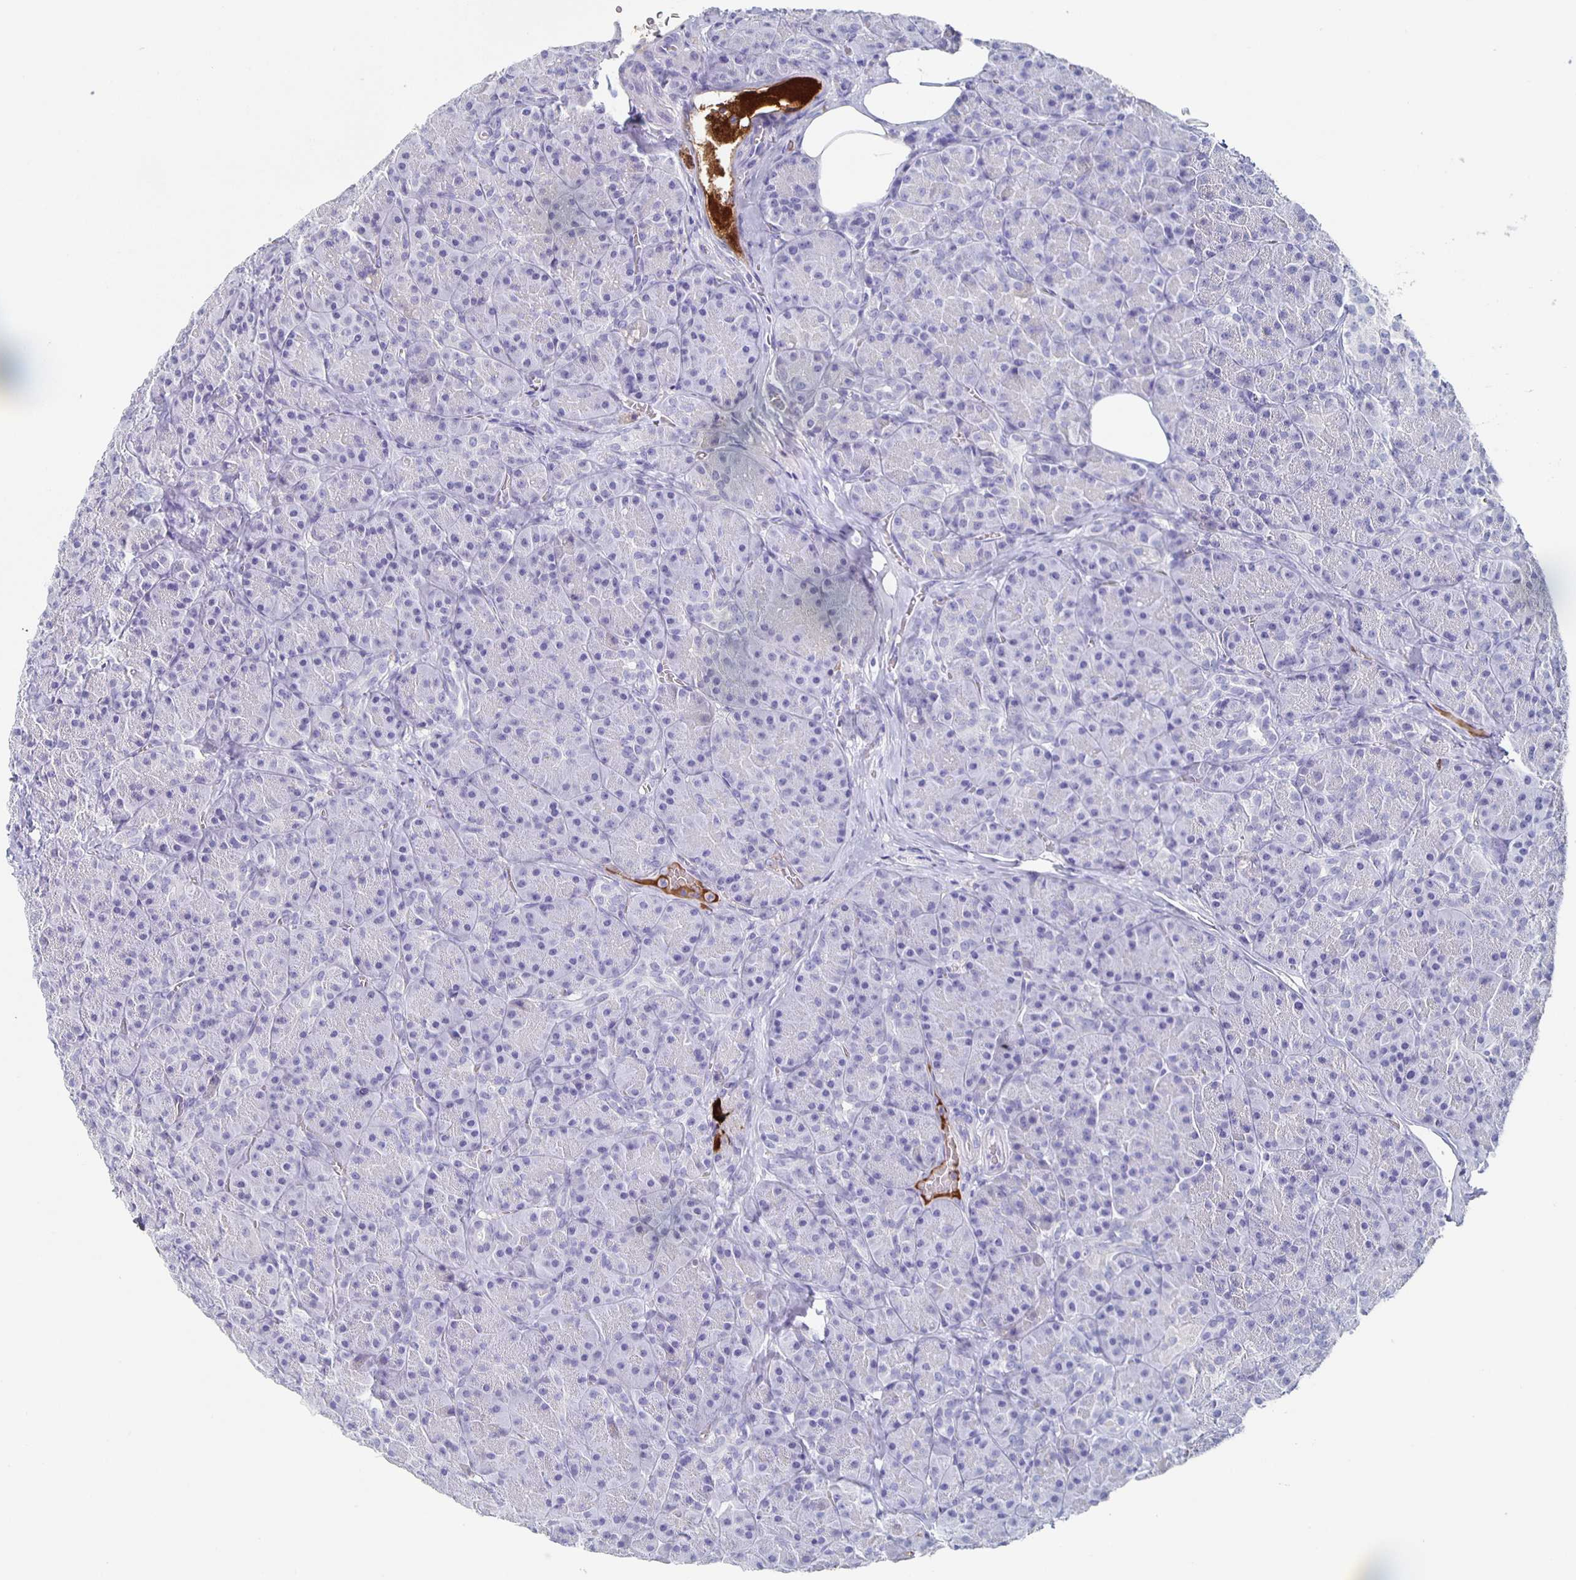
{"staining": {"intensity": "negative", "quantity": "none", "location": "none"}, "tissue": "pancreas", "cell_type": "Exocrine glandular cells", "image_type": "normal", "snomed": [{"axis": "morphology", "description": "Normal tissue, NOS"}, {"axis": "topography", "description": "Pancreas"}], "caption": "DAB immunohistochemical staining of unremarkable human pancreas exhibits no significant staining in exocrine glandular cells.", "gene": "FGA", "patient": {"sex": "male", "age": 57}}